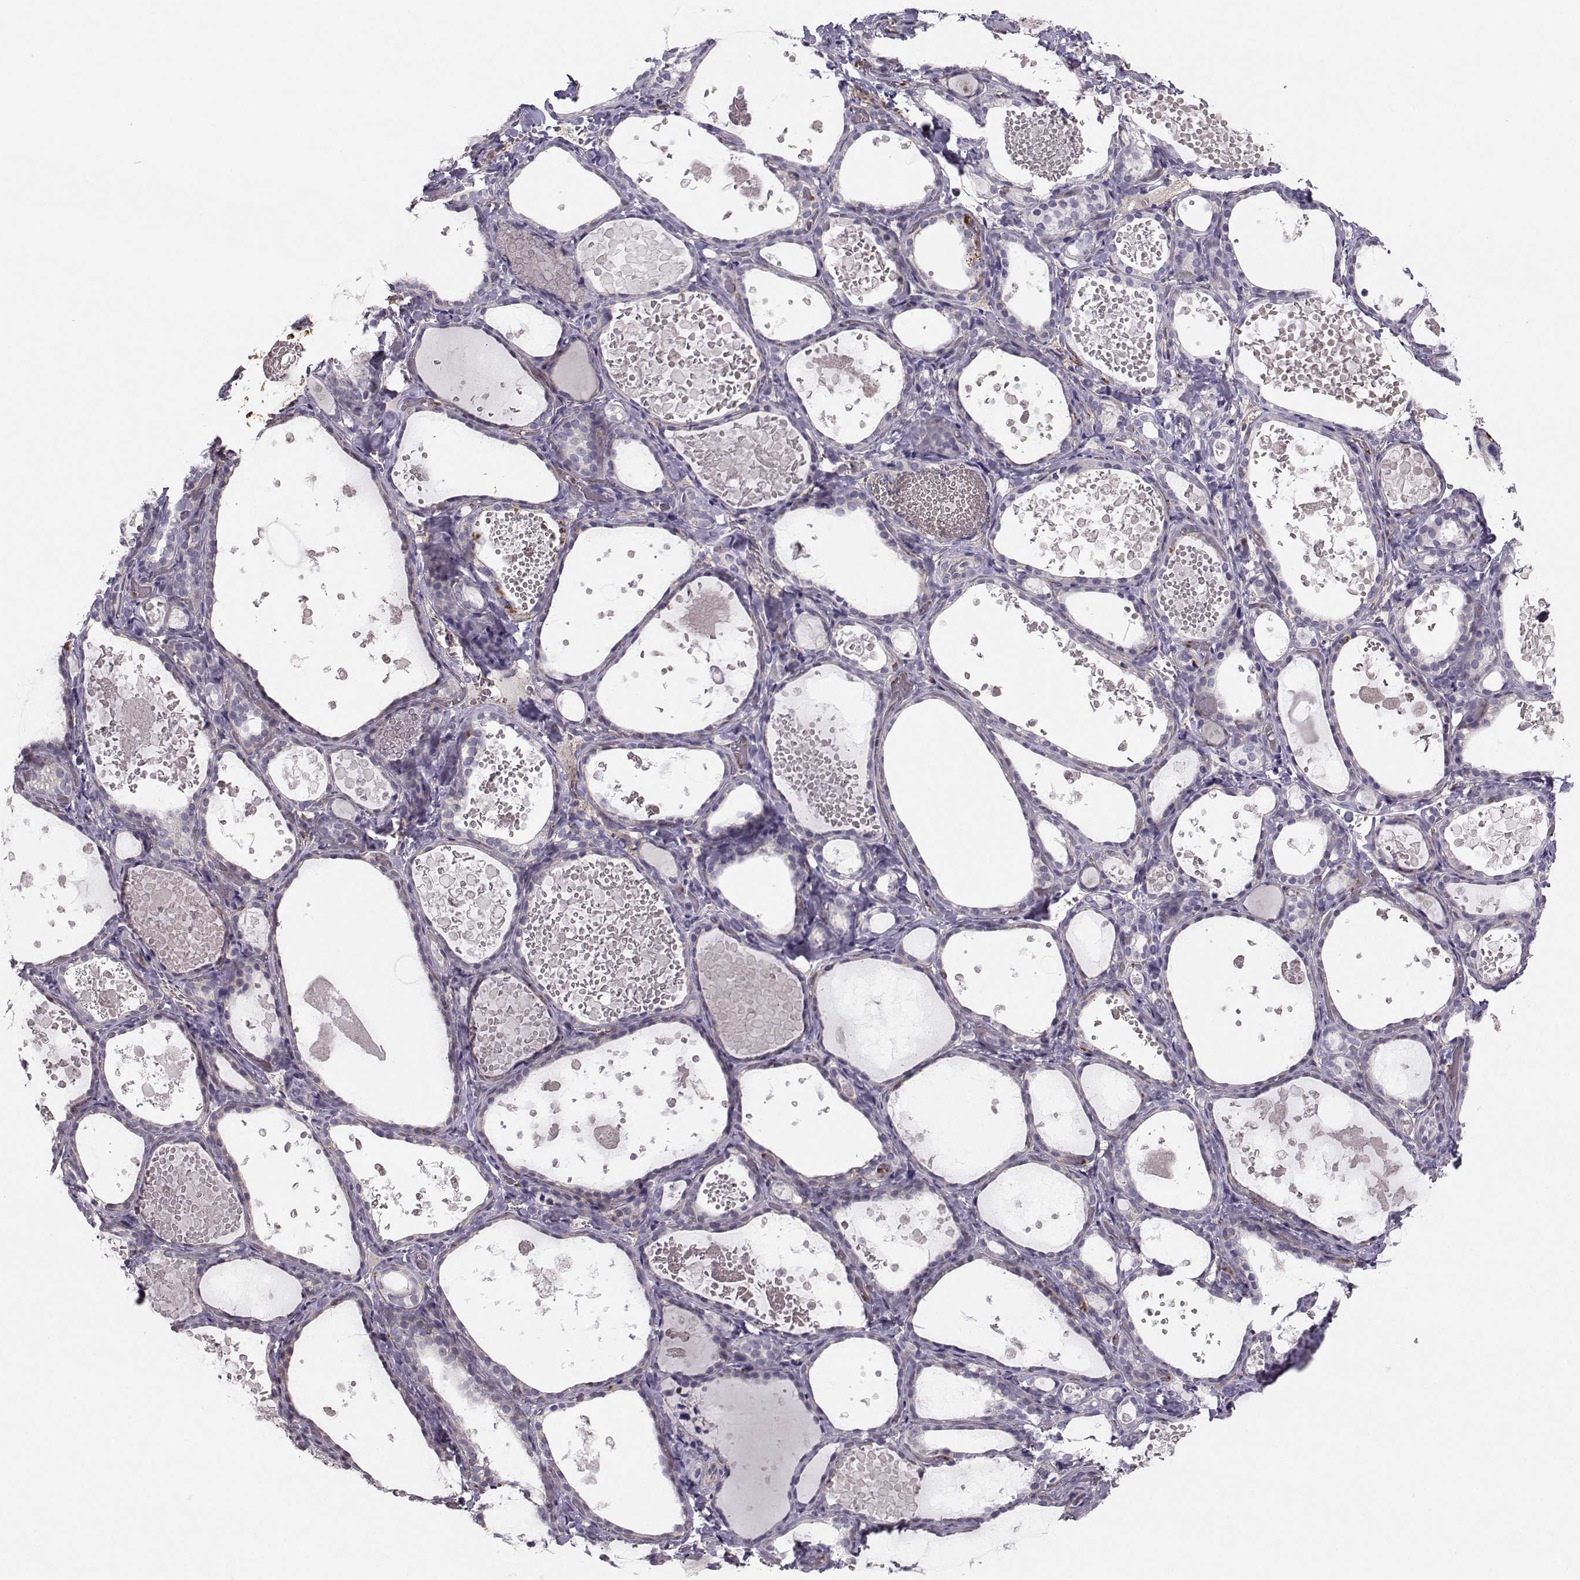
{"staining": {"intensity": "negative", "quantity": "none", "location": "none"}, "tissue": "thyroid gland", "cell_type": "Glandular cells", "image_type": "normal", "snomed": [{"axis": "morphology", "description": "Normal tissue, NOS"}, {"axis": "topography", "description": "Thyroid gland"}], "caption": "Immunohistochemistry (IHC) photomicrograph of benign thyroid gland: human thyroid gland stained with DAB demonstrates no significant protein expression in glandular cells.", "gene": "ASB16", "patient": {"sex": "female", "age": 56}}